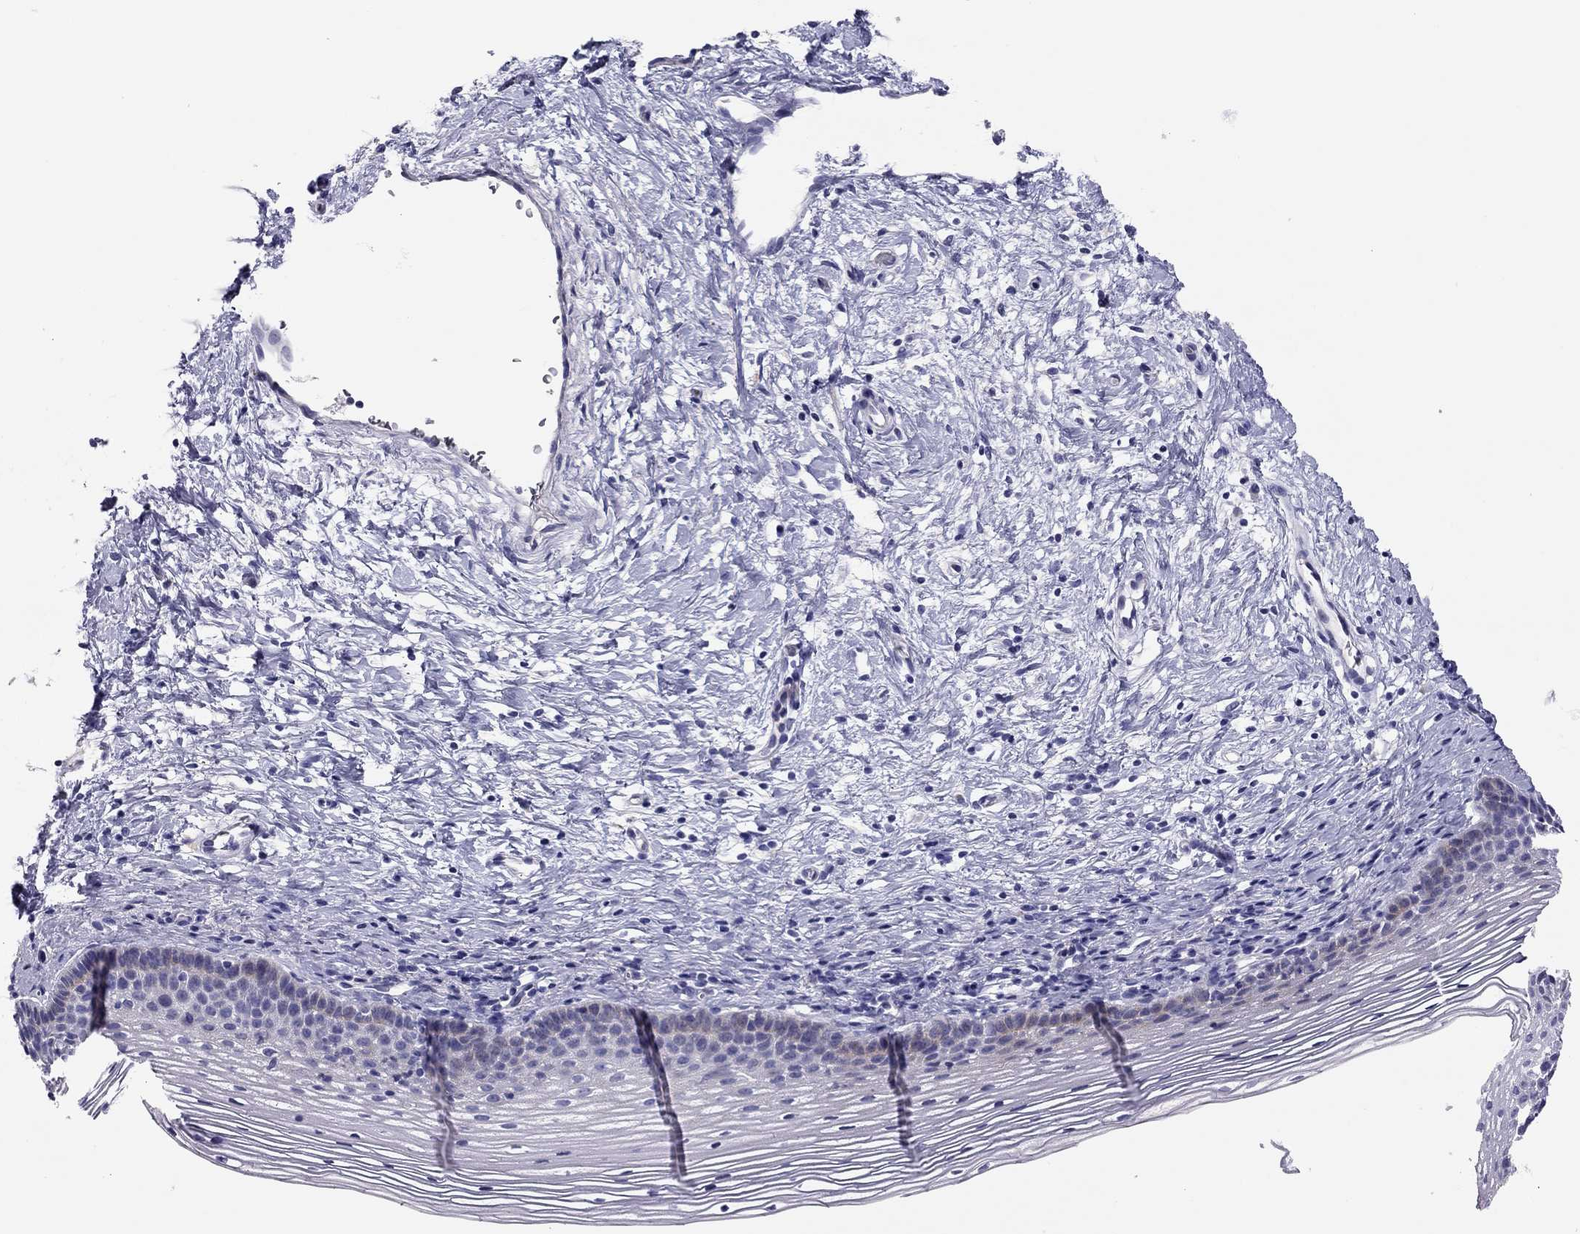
{"staining": {"intensity": "negative", "quantity": "none", "location": "none"}, "tissue": "cervix", "cell_type": "Glandular cells", "image_type": "normal", "snomed": [{"axis": "morphology", "description": "Normal tissue, NOS"}, {"axis": "topography", "description": "Cervix"}], "caption": "Immunohistochemical staining of unremarkable cervix demonstrates no significant staining in glandular cells.", "gene": "SCARB1", "patient": {"sex": "female", "age": 39}}